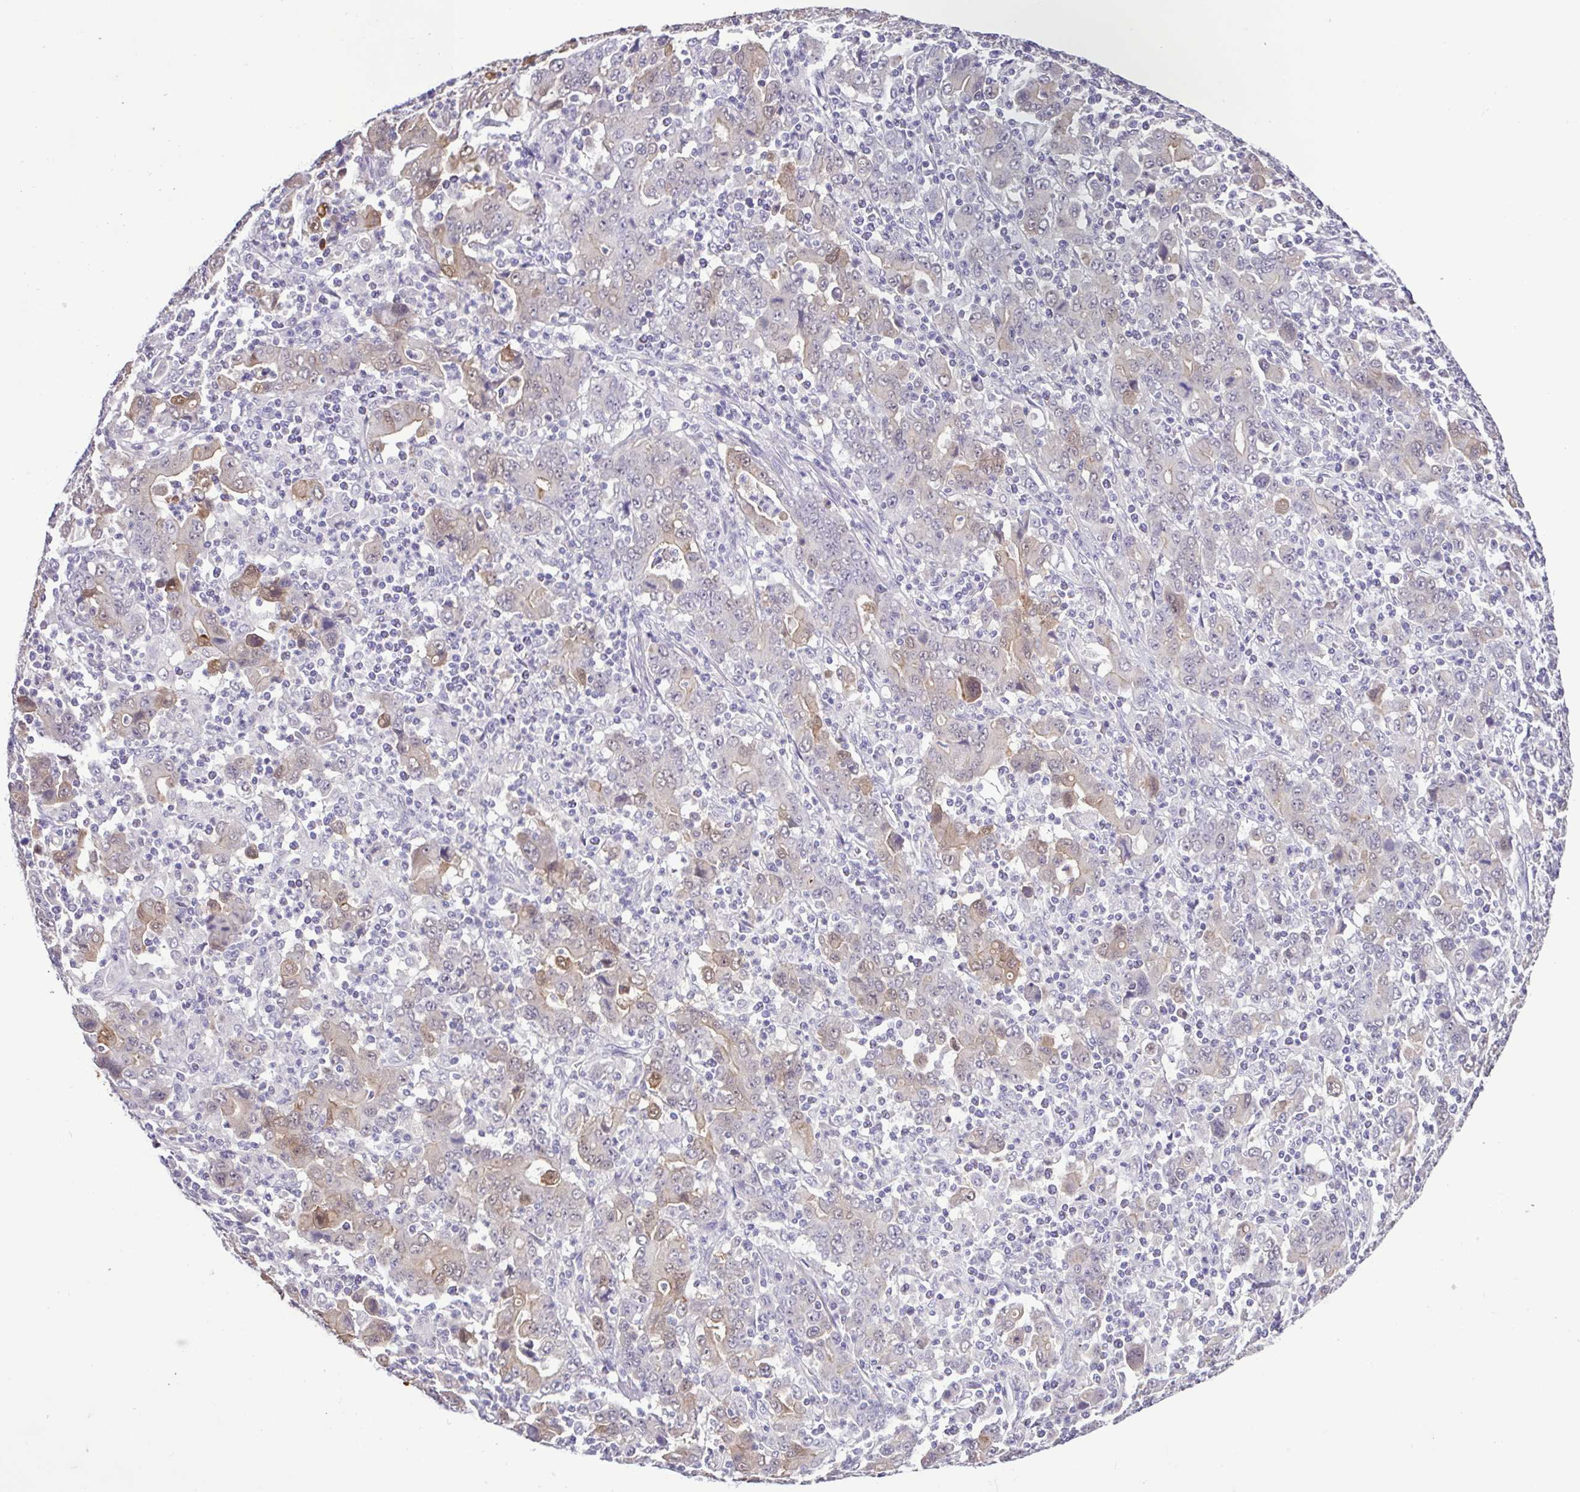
{"staining": {"intensity": "weak", "quantity": "<25%", "location": "cytoplasmic/membranous"}, "tissue": "stomach cancer", "cell_type": "Tumor cells", "image_type": "cancer", "snomed": [{"axis": "morphology", "description": "Adenocarcinoma, NOS"}, {"axis": "topography", "description": "Stomach, upper"}], "caption": "Immunohistochemistry (IHC) image of adenocarcinoma (stomach) stained for a protein (brown), which demonstrates no positivity in tumor cells.", "gene": "IL1RN", "patient": {"sex": "male", "age": 69}}